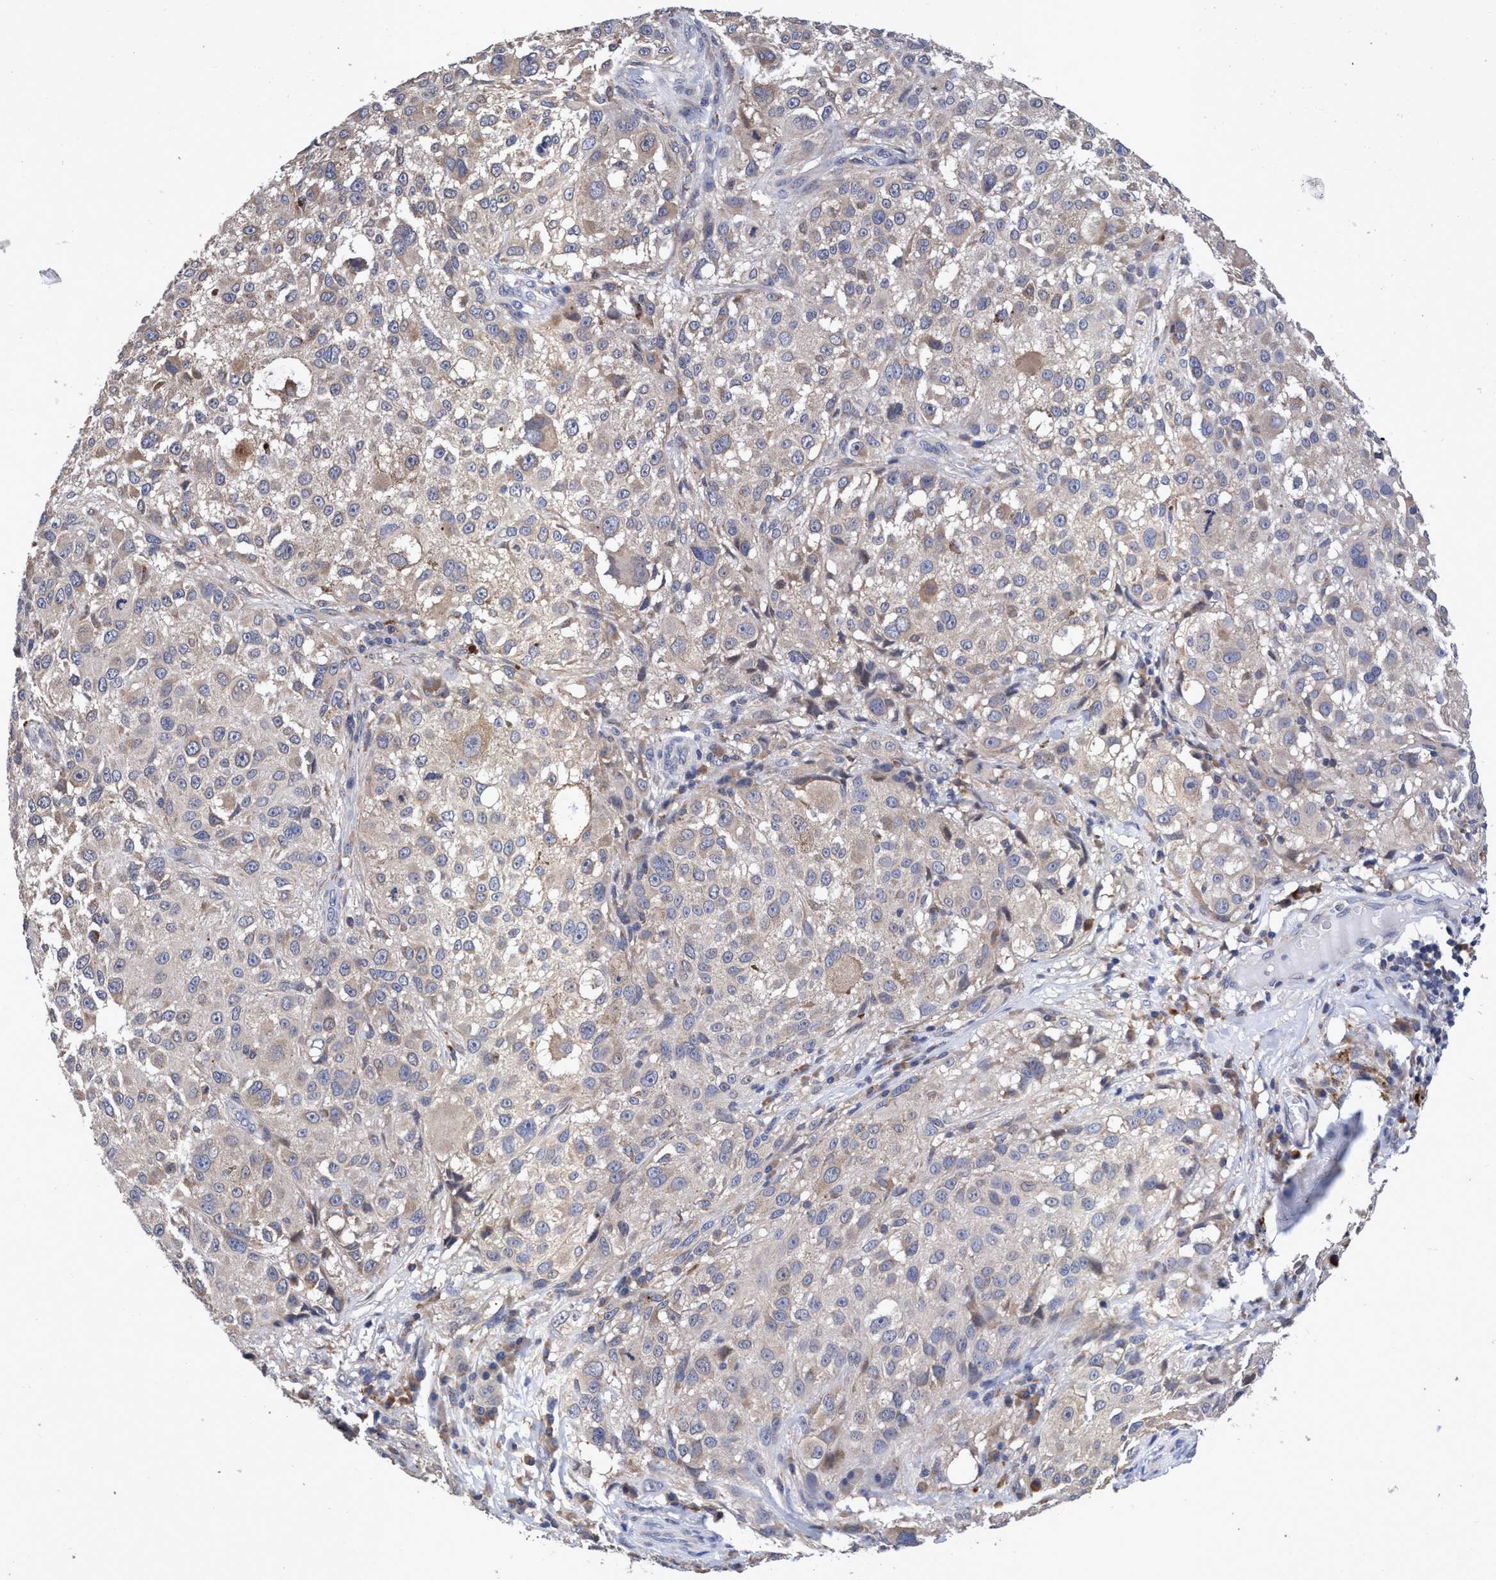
{"staining": {"intensity": "weak", "quantity": "<25%", "location": "cytoplasmic/membranous"}, "tissue": "melanoma", "cell_type": "Tumor cells", "image_type": "cancer", "snomed": [{"axis": "morphology", "description": "Necrosis, NOS"}, {"axis": "morphology", "description": "Malignant melanoma, NOS"}, {"axis": "topography", "description": "Skin"}], "caption": "This is an IHC histopathology image of human malignant melanoma. There is no staining in tumor cells.", "gene": "CALCOCO2", "patient": {"sex": "female", "age": 87}}